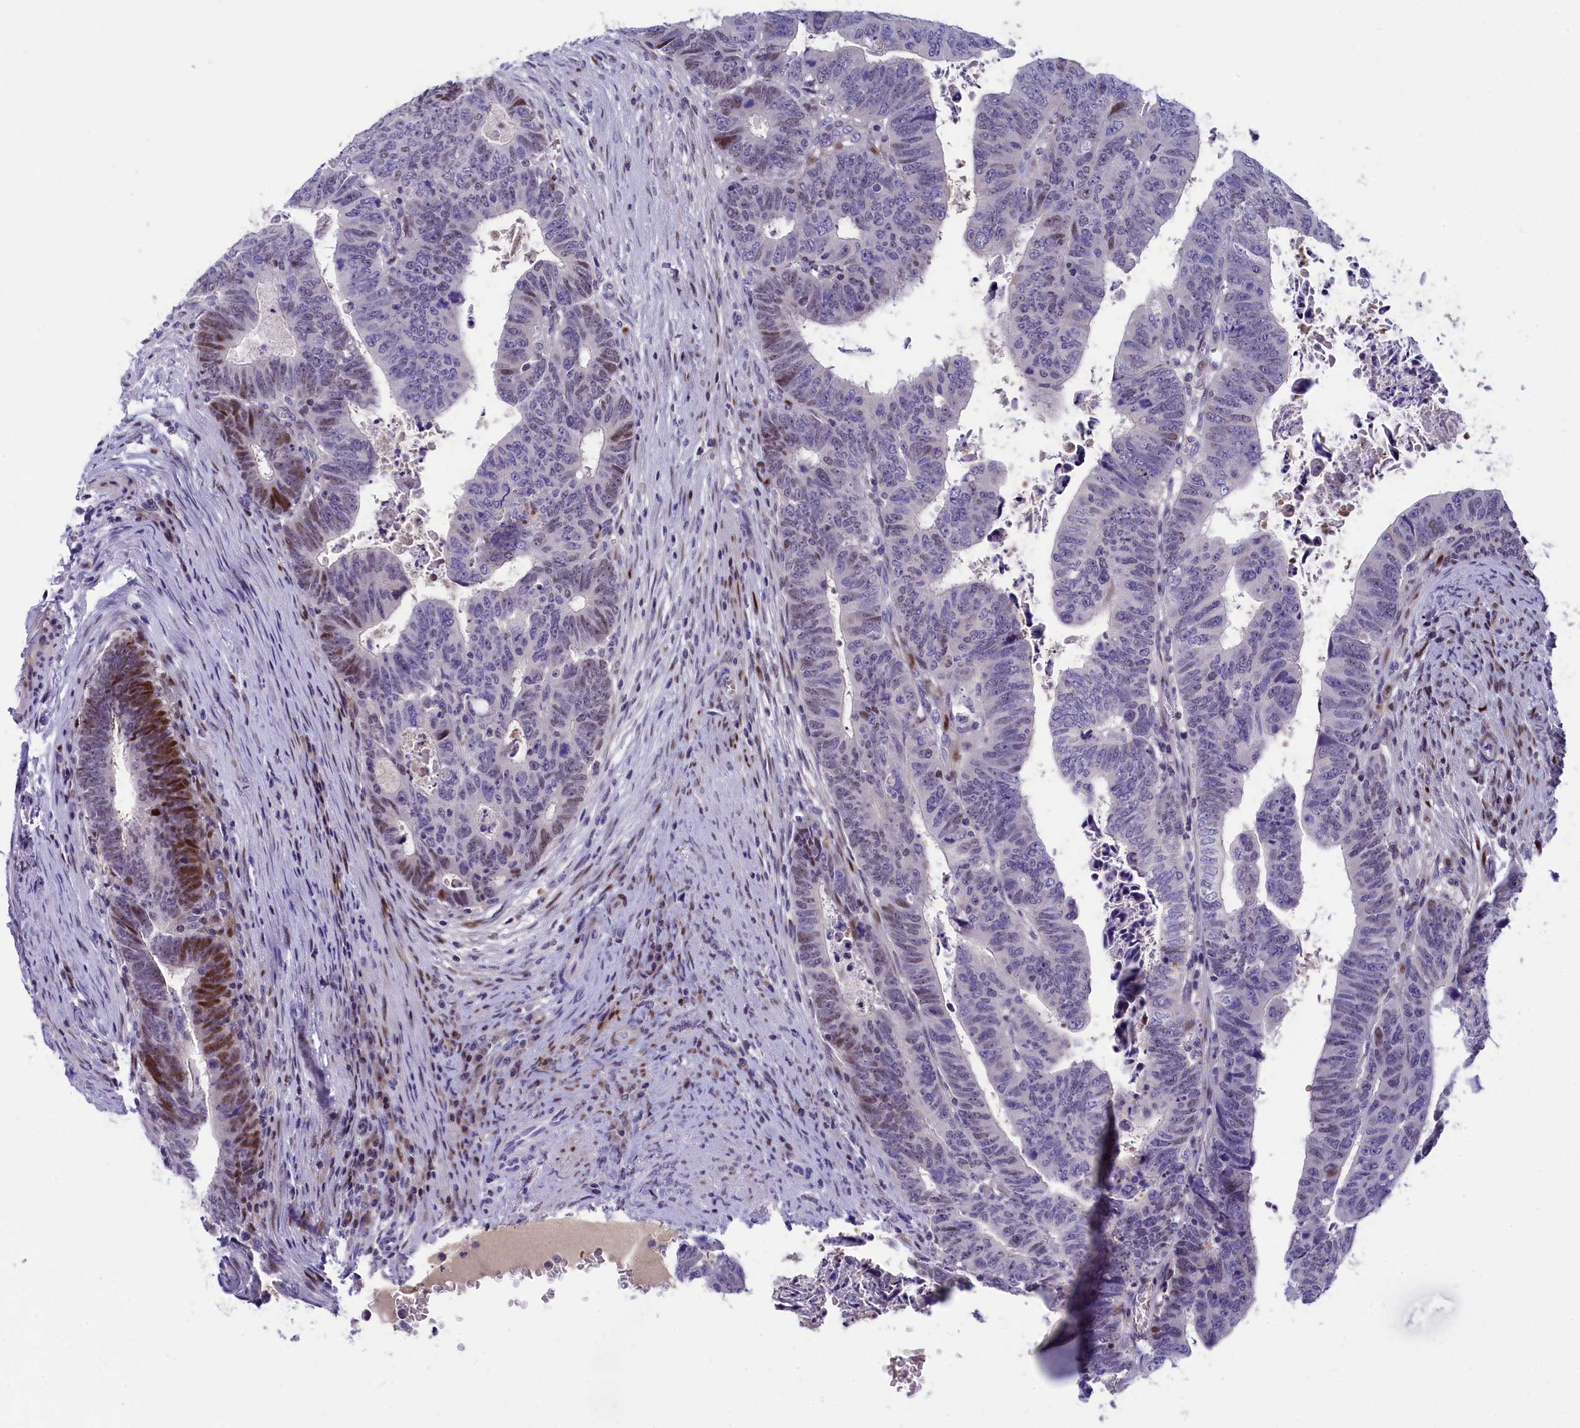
{"staining": {"intensity": "strong", "quantity": "<25%", "location": "nuclear"}, "tissue": "colorectal cancer", "cell_type": "Tumor cells", "image_type": "cancer", "snomed": [{"axis": "morphology", "description": "Normal tissue, NOS"}, {"axis": "morphology", "description": "Adenocarcinoma, NOS"}, {"axis": "topography", "description": "Rectum"}], "caption": "A brown stain highlights strong nuclear positivity of a protein in human adenocarcinoma (colorectal) tumor cells. The staining was performed using DAB, with brown indicating positive protein expression. Nuclei are stained blue with hematoxylin.", "gene": "NKPD1", "patient": {"sex": "female", "age": 65}}